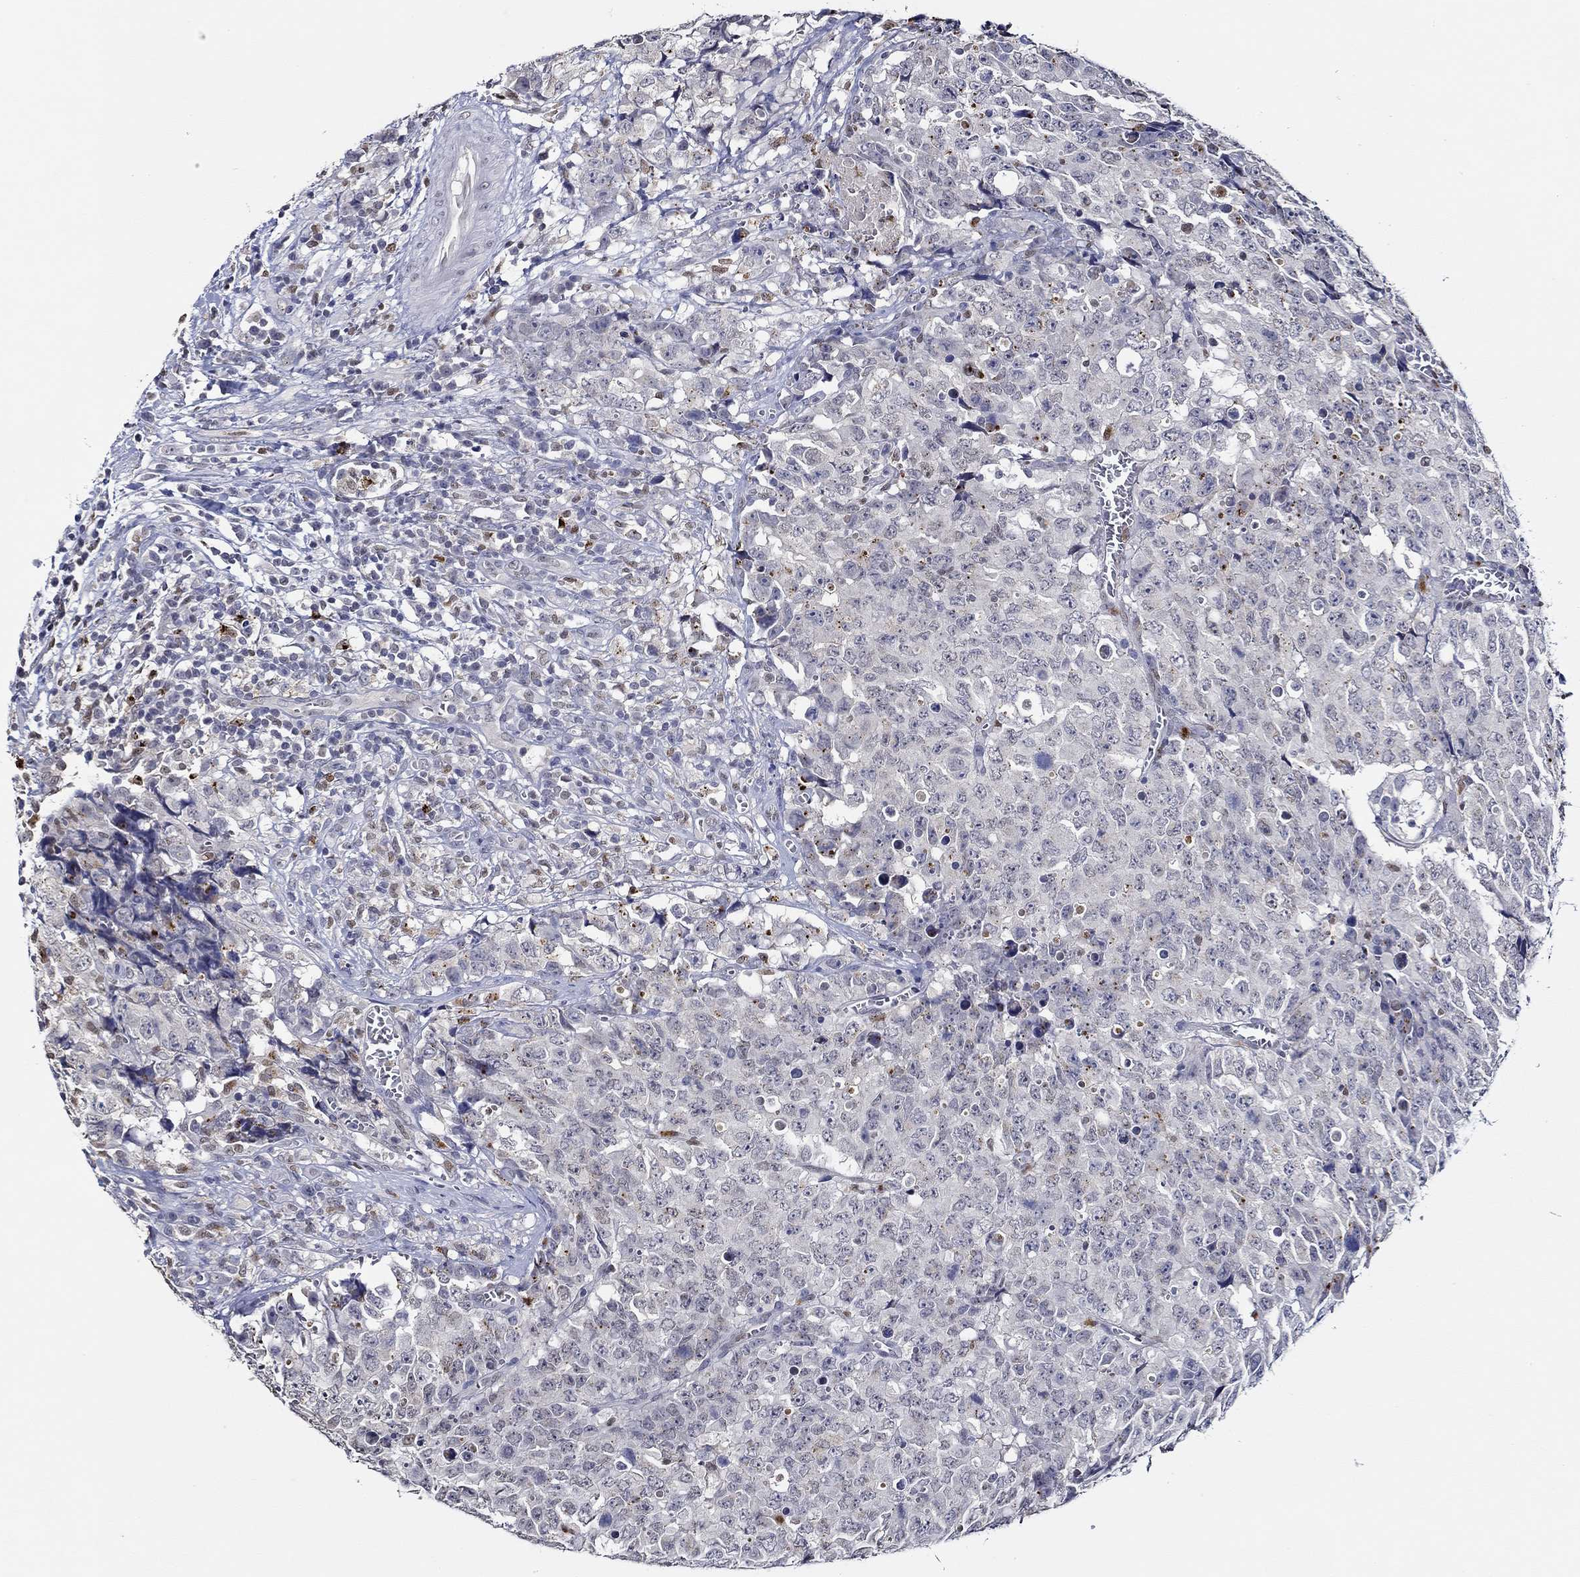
{"staining": {"intensity": "moderate", "quantity": "<25%", "location": "cytoplasmic/membranous"}, "tissue": "testis cancer", "cell_type": "Tumor cells", "image_type": "cancer", "snomed": [{"axis": "morphology", "description": "Carcinoma, Embryonal, NOS"}, {"axis": "topography", "description": "Testis"}], "caption": "Immunohistochemical staining of testis embryonal carcinoma displays low levels of moderate cytoplasmic/membranous protein staining in approximately <25% of tumor cells.", "gene": "GATA2", "patient": {"sex": "male", "age": 23}}